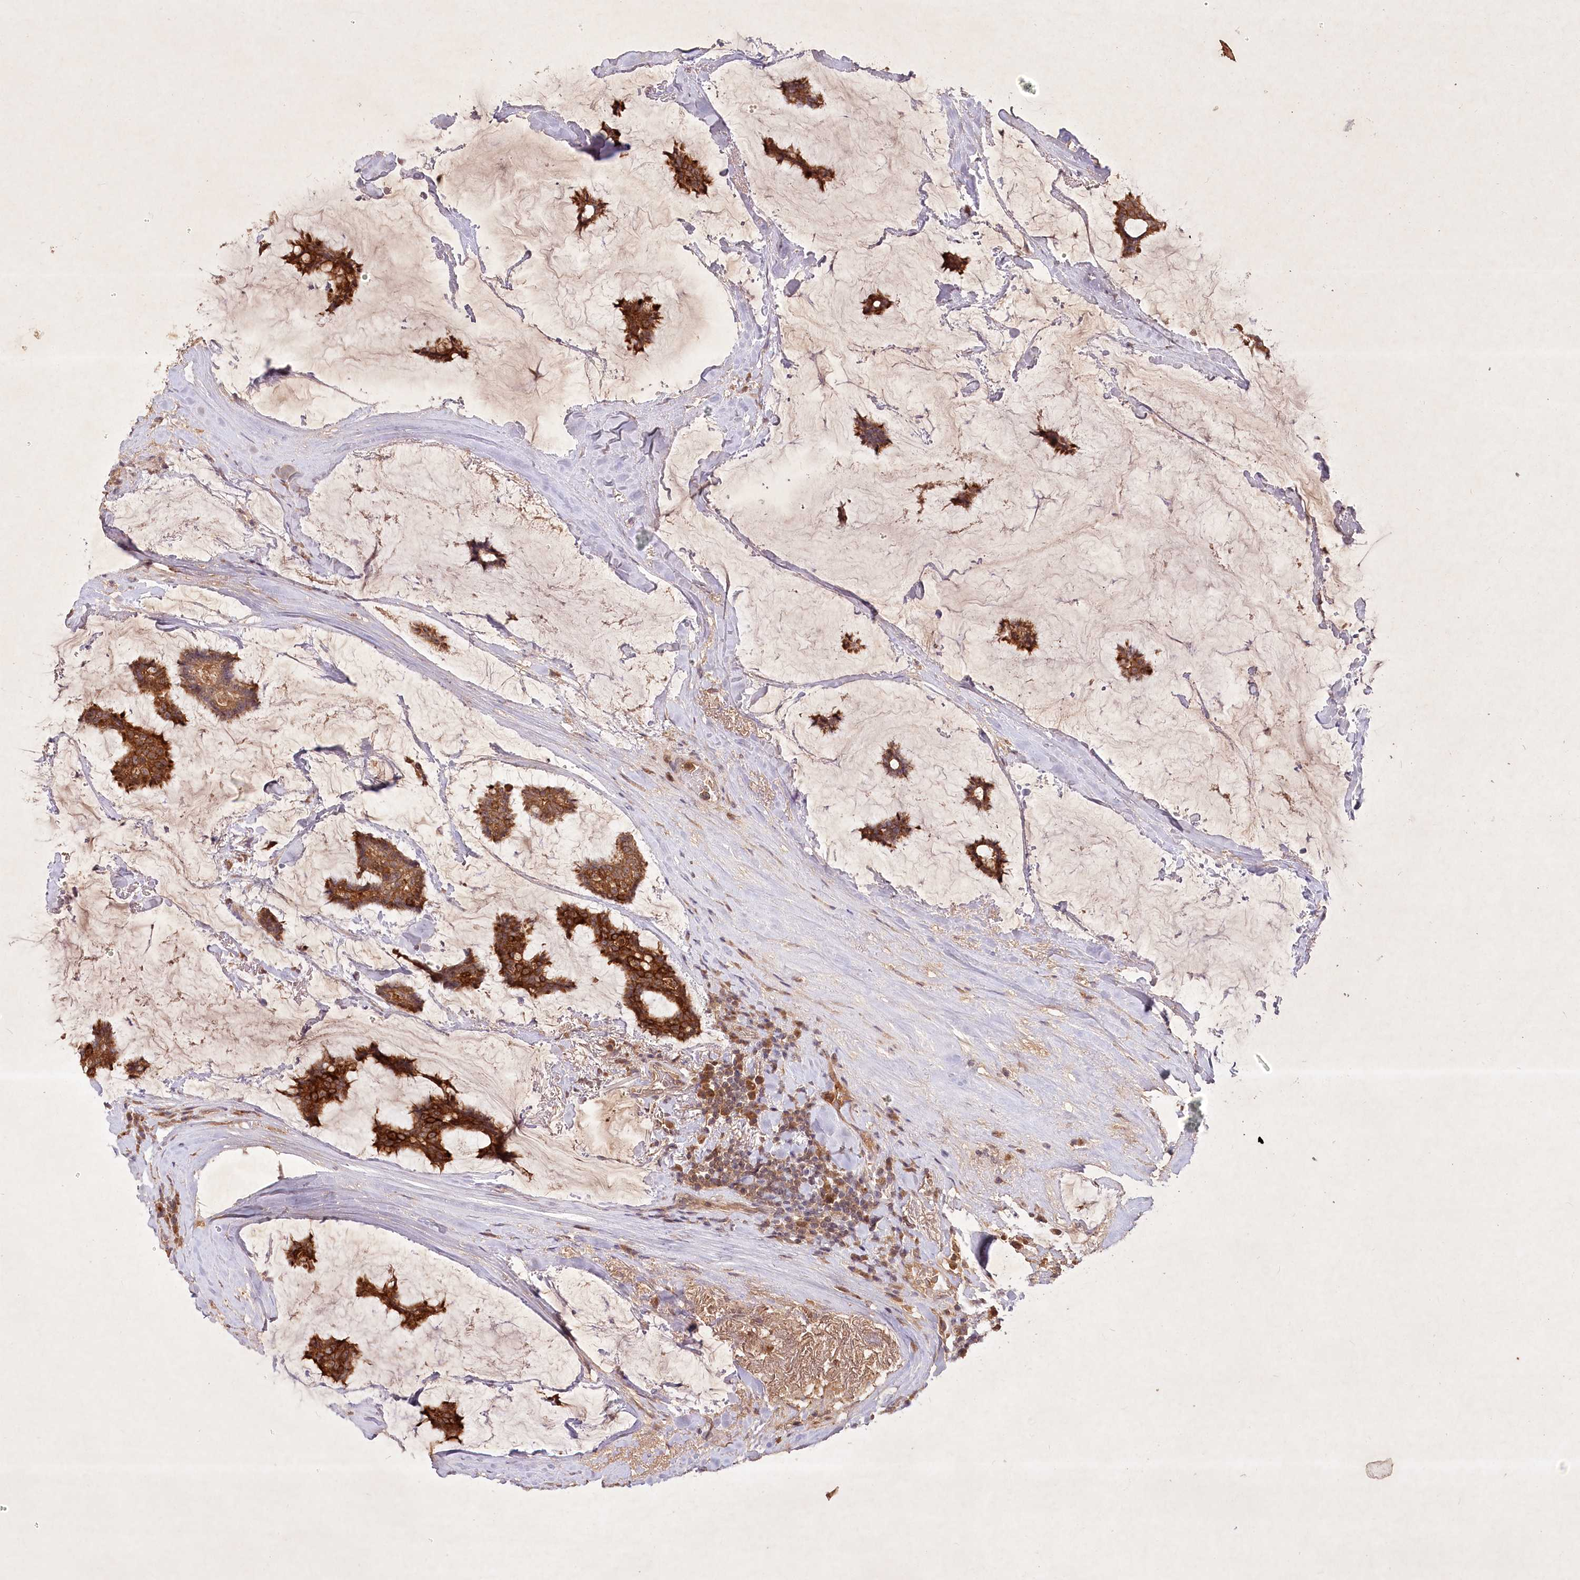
{"staining": {"intensity": "strong", "quantity": ">75%", "location": "cytoplasmic/membranous"}, "tissue": "breast cancer", "cell_type": "Tumor cells", "image_type": "cancer", "snomed": [{"axis": "morphology", "description": "Duct carcinoma"}, {"axis": "topography", "description": "Breast"}], "caption": "Immunohistochemical staining of breast cancer (invasive ductal carcinoma) shows strong cytoplasmic/membranous protein staining in approximately >75% of tumor cells.", "gene": "IRAK1BP1", "patient": {"sex": "female", "age": 93}}